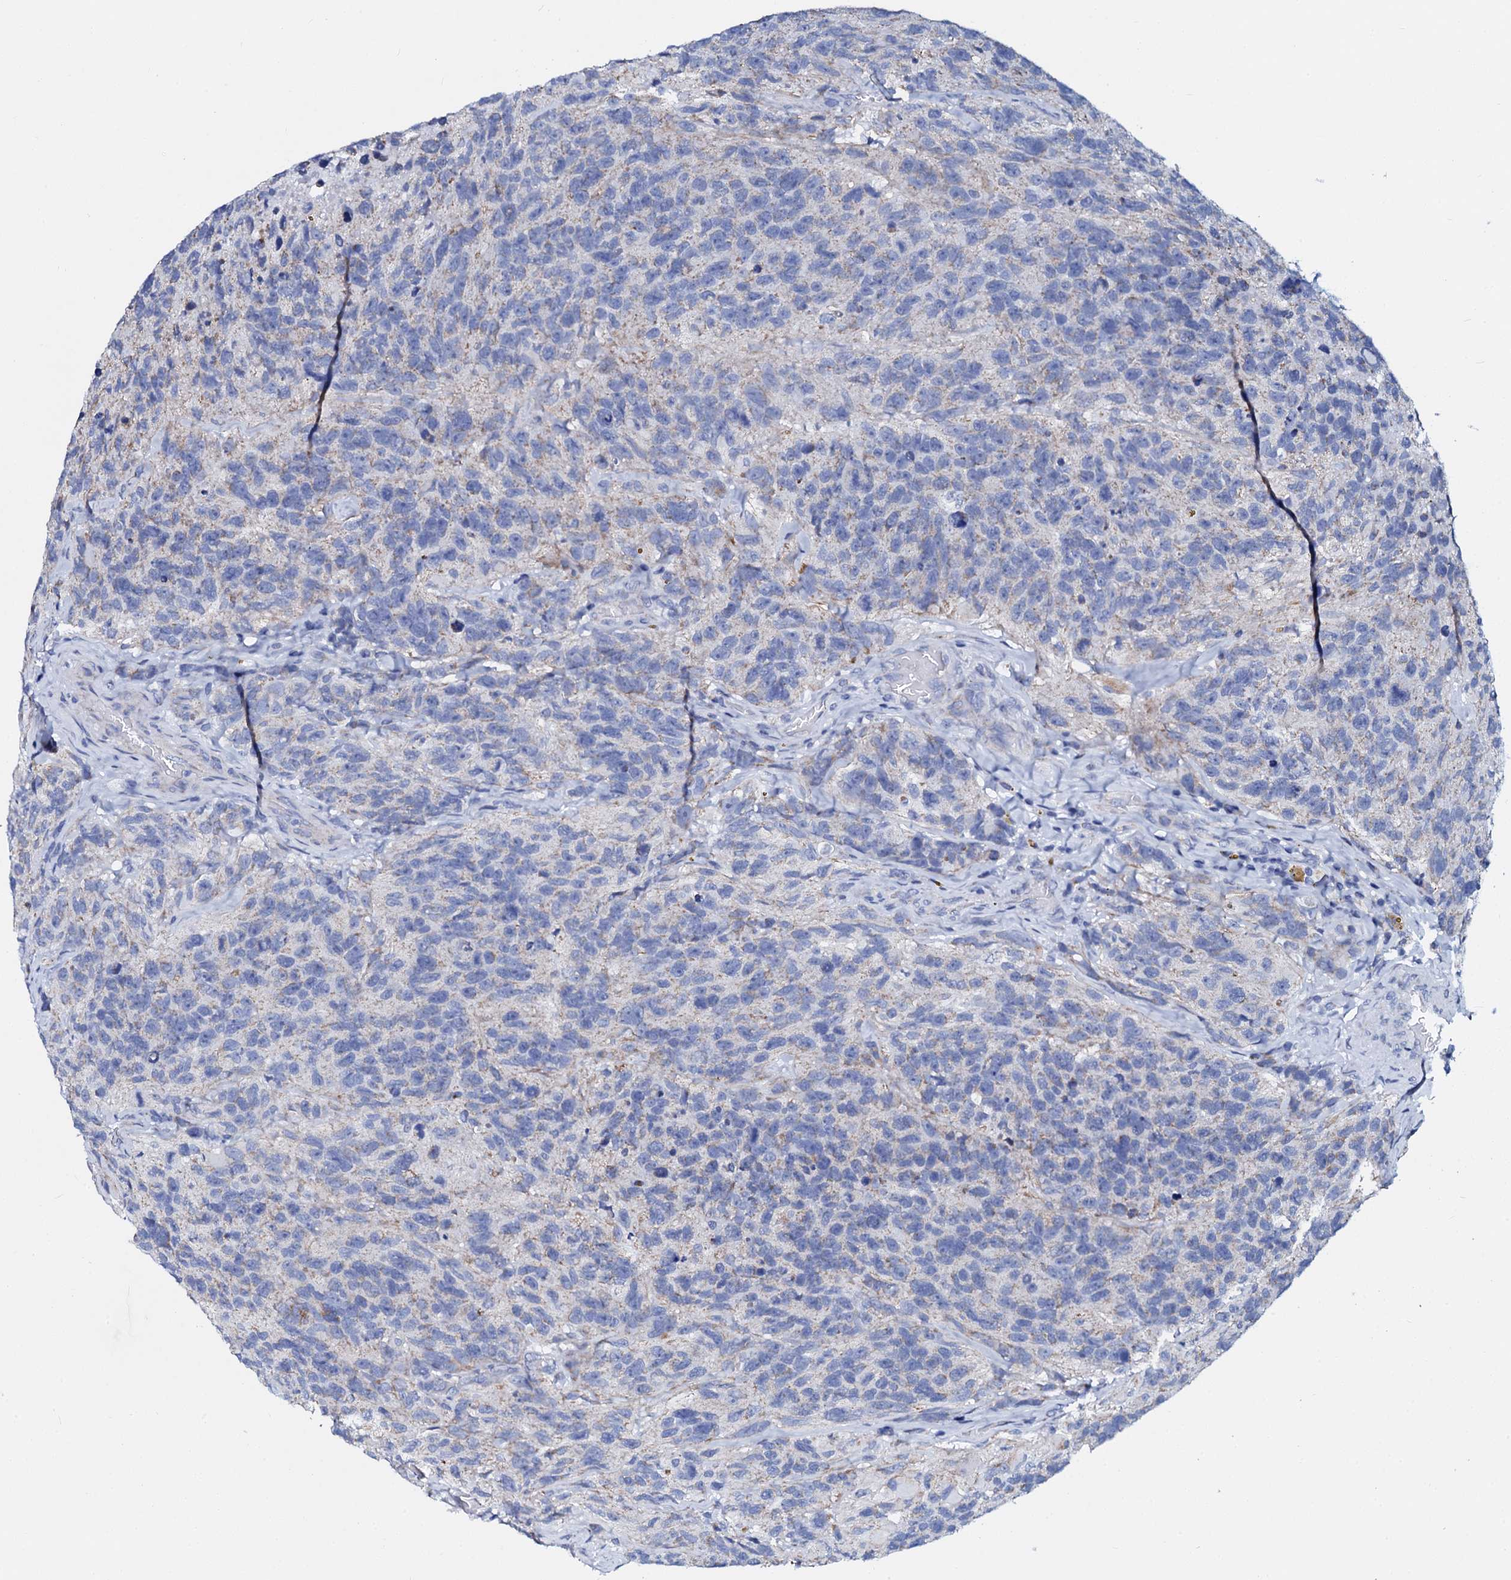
{"staining": {"intensity": "negative", "quantity": "none", "location": "none"}, "tissue": "glioma", "cell_type": "Tumor cells", "image_type": "cancer", "snomed": [{"axis": "morphology", "description": "Glioma, malignant, High grade"}, {"axis": "topography", "description": "Brain"}], "caption": "Immunohistochemistry photomicrograph of neoplastic tissue: human high-grade glioma (malignant) stained with DAB (3,3'-diaminobenzidine) shows no significant protein positivity in tumor cells.", "gene": "SLC37A4", "patient": {"sex": "male", "age": 69}}